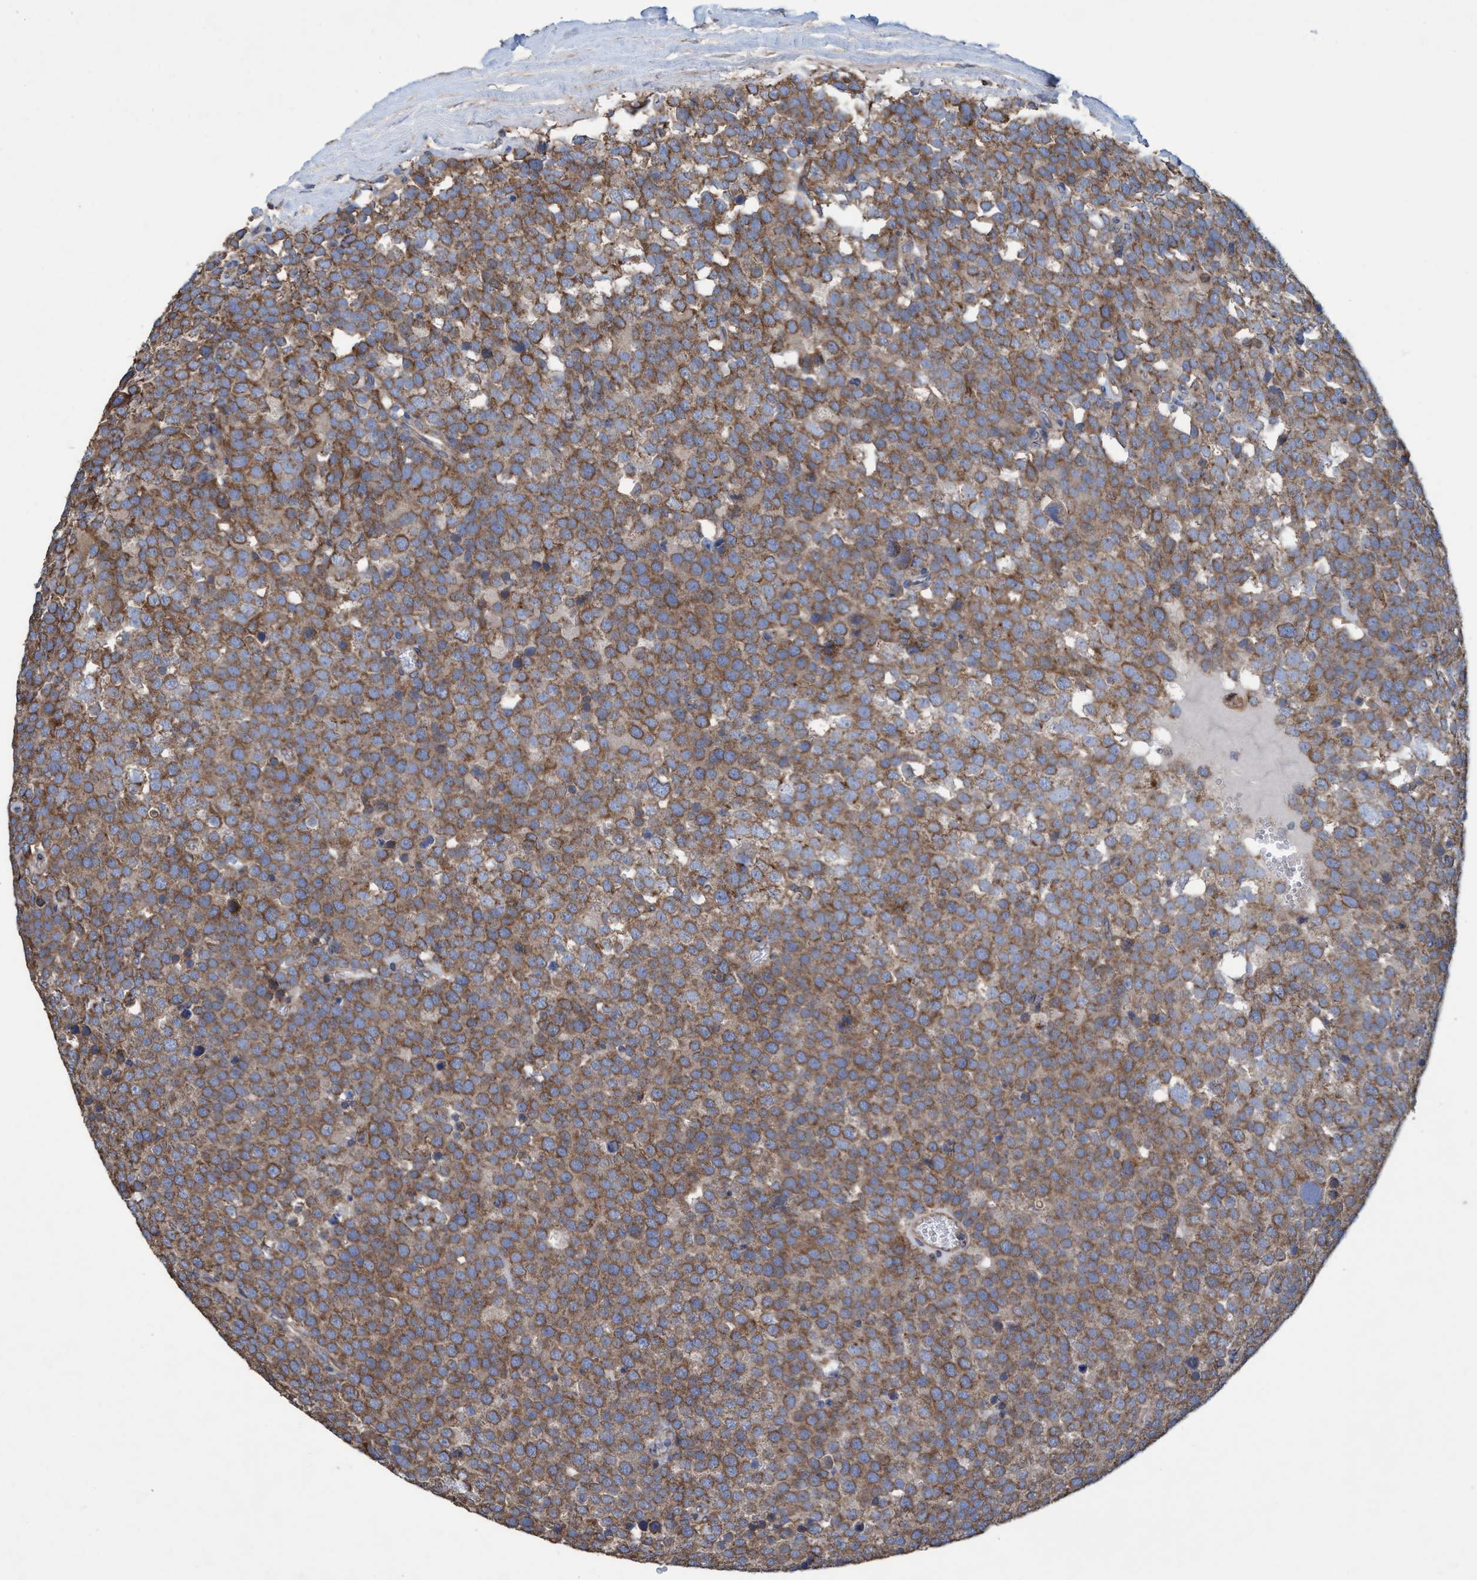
{"staining": {"intensity": "moderate", "quantity": ">75%", "location": "cytoplasmic/membranous"}, "tissue": "testis cancer", "cell_type": "Tumor cells", "image_type": "cancer", "snomed": [{"axis": "morphology", "description": "Normal tissue, NOS"}, {"axis": "morphology", "description": "Seminoma, NOS"}, {"axis": "topography", "description": "Testis"}], "caption": "DAB immunohistochemical staining of human seminoma (testis) demonstrates moderate cytoplasmic/membranous protein staining in about >75% of tumor cells. (Brightfield microscopy of DAB IHC at high magnification).", "gene": "BICD2", "patient": {"sex": "male", "age": 71}}